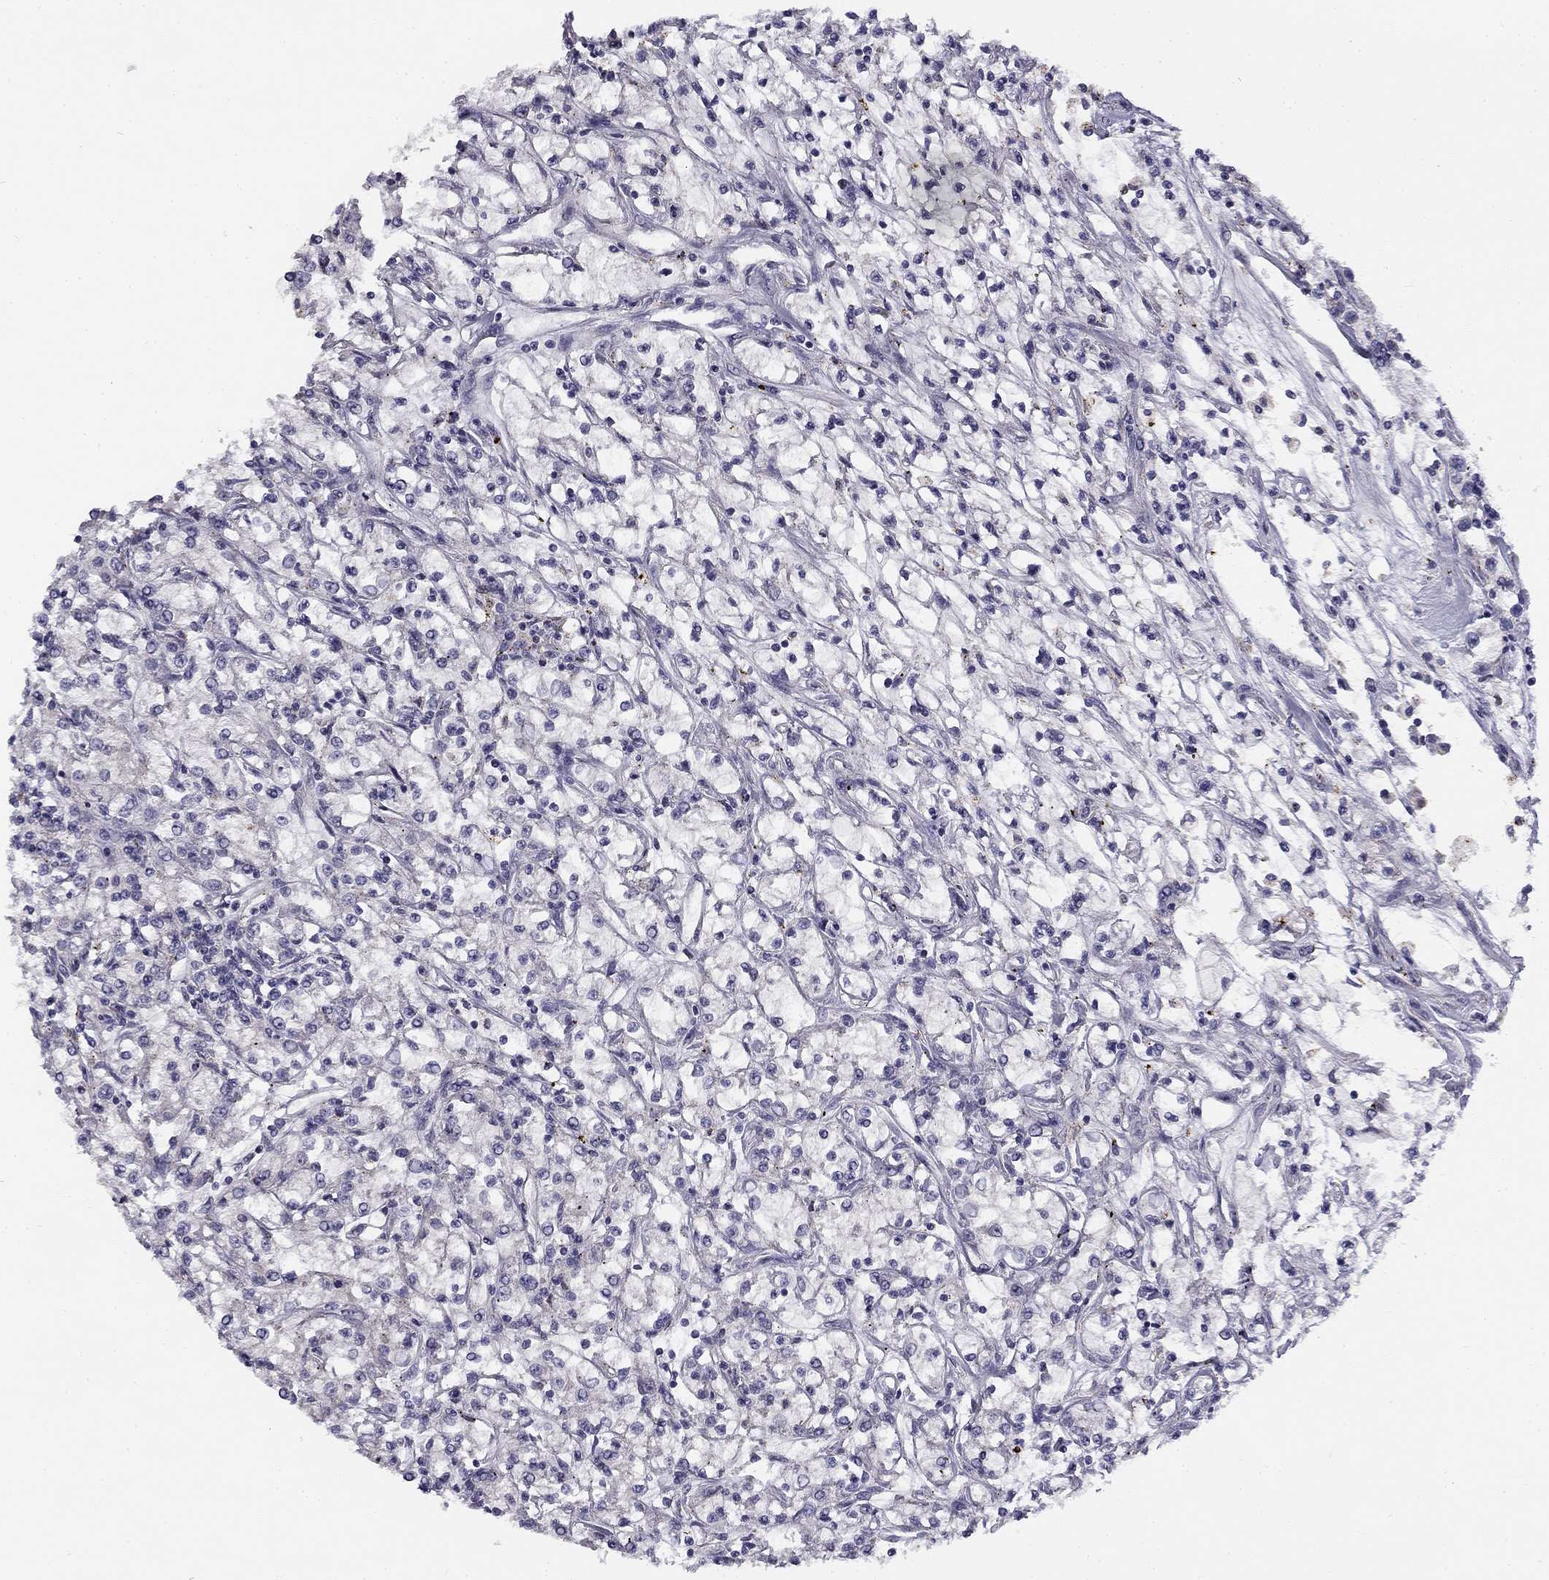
{"staining": {"intensity": "negative", "quantity": "none", "location": "none"}, "tissue": "renal cancer", "cell_type": "Tumor cells", "image_type": "cancer", "snomed": [{"axis": "morphology", "description": "Adenocarcinoma, NOS"}, {"axis": "topography", "description": "Kidney"}], "caption": "An immunohistochemistry photomicrograph of adenocarcinoma (renal) is shown. There is no staining in tumor cells of adenocarcinoma (renal).", "gene": "CNR1", "patient": {"sex": "female", "age": 59}}